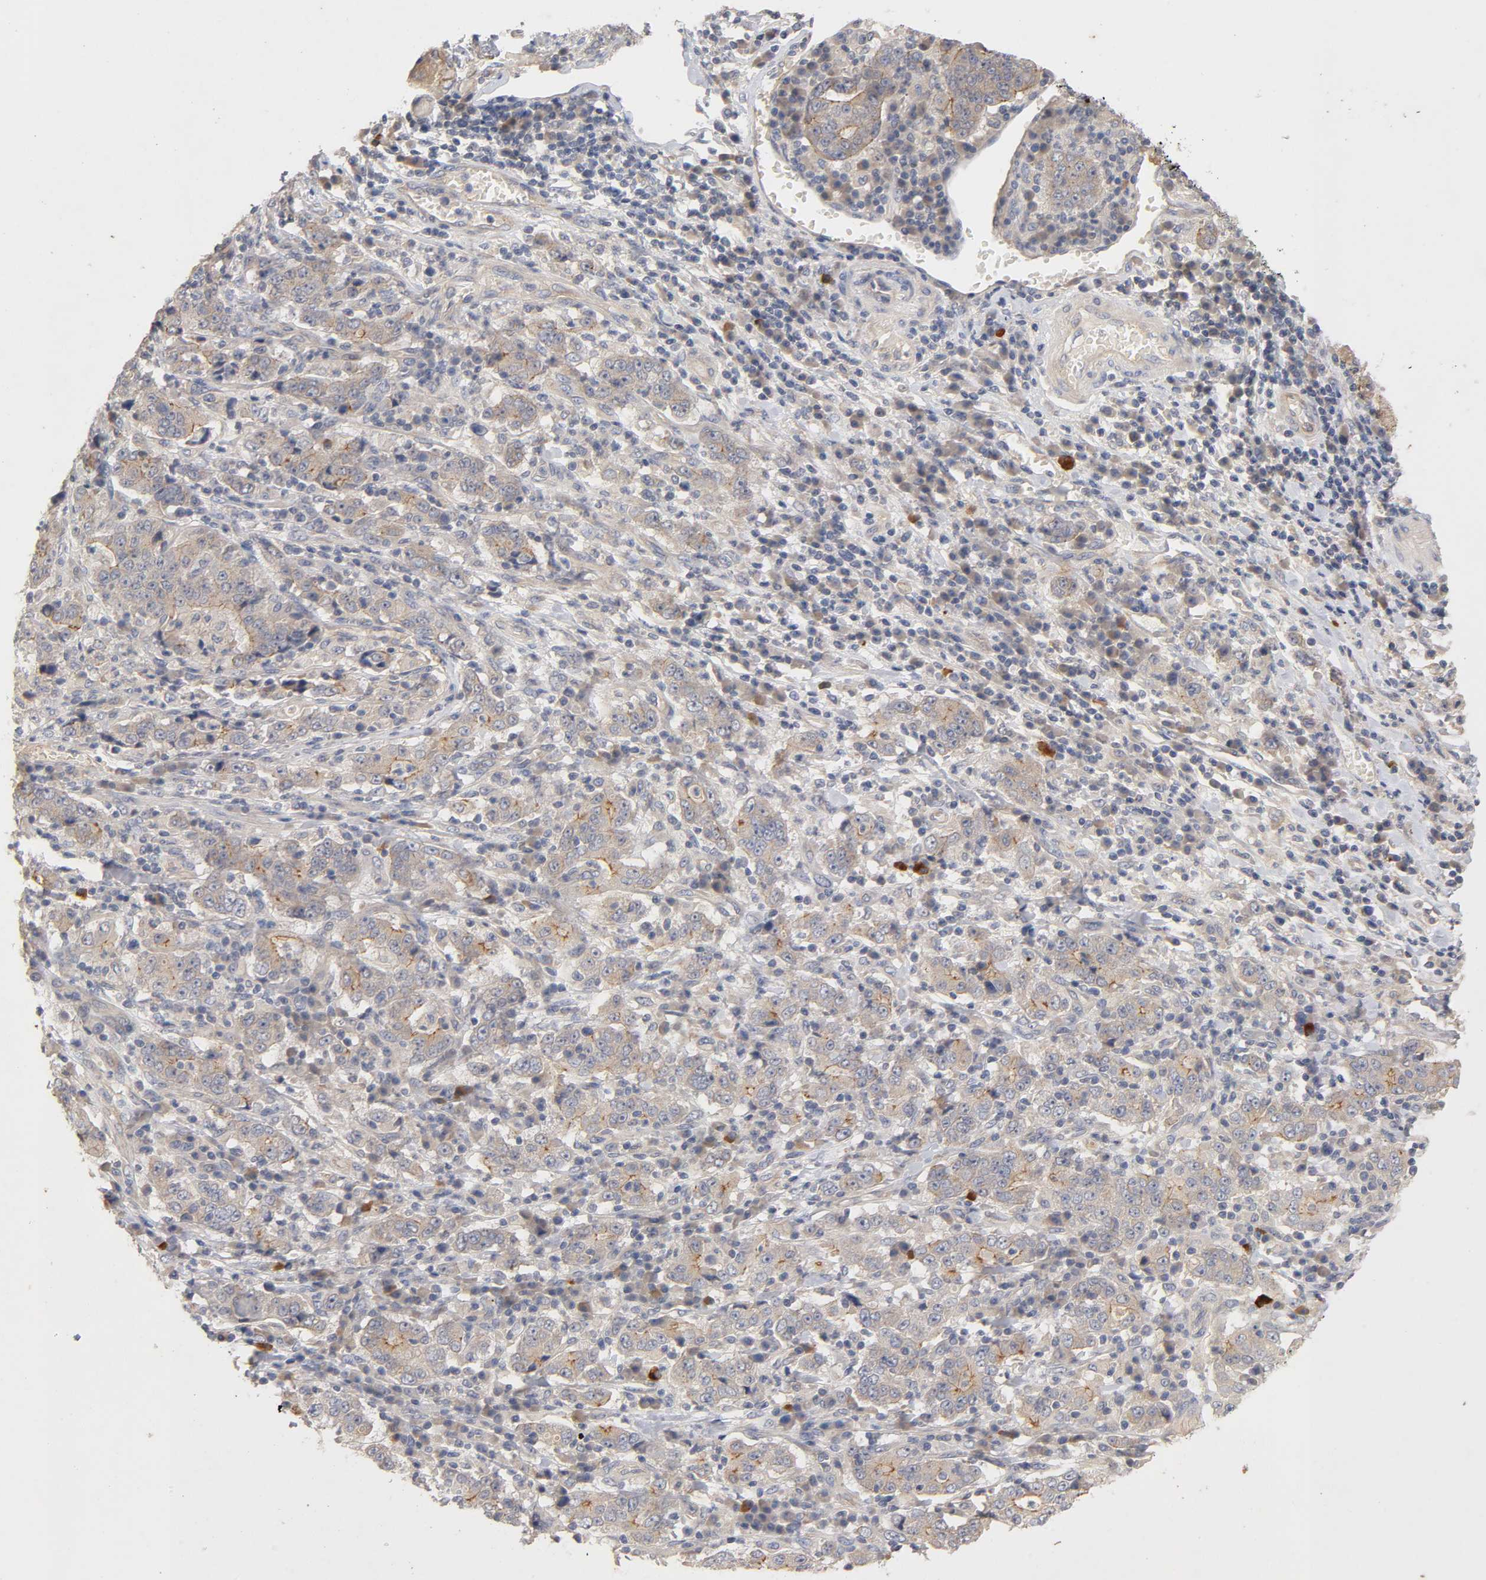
{"staining": {"intensity": "moderate", "quantity": ">75%", "location": "cytoplasmic/membranous"}, "tissue": "stomach cancer", "cell_type": "Tumor cells", "image_type": "cancer", "snomed": [{"axis": "morphology", "description": "Normal tissue, NOS"}, {"axis": "morphology", "description": "Adenocarcinoma, NOS"}, {"axis": "topography", "description": "Stomach, upper"}, {"axis": "topography", "description": "Stomach"}], "caption": "A medium amount of moderate cytoplasmic/membranous expression is identified in approximately >75% of tumor cells in stomach adenocarcinoma tissue.", "gene": "PDZD11", "patient": {"sex": "male", "age": 59}}